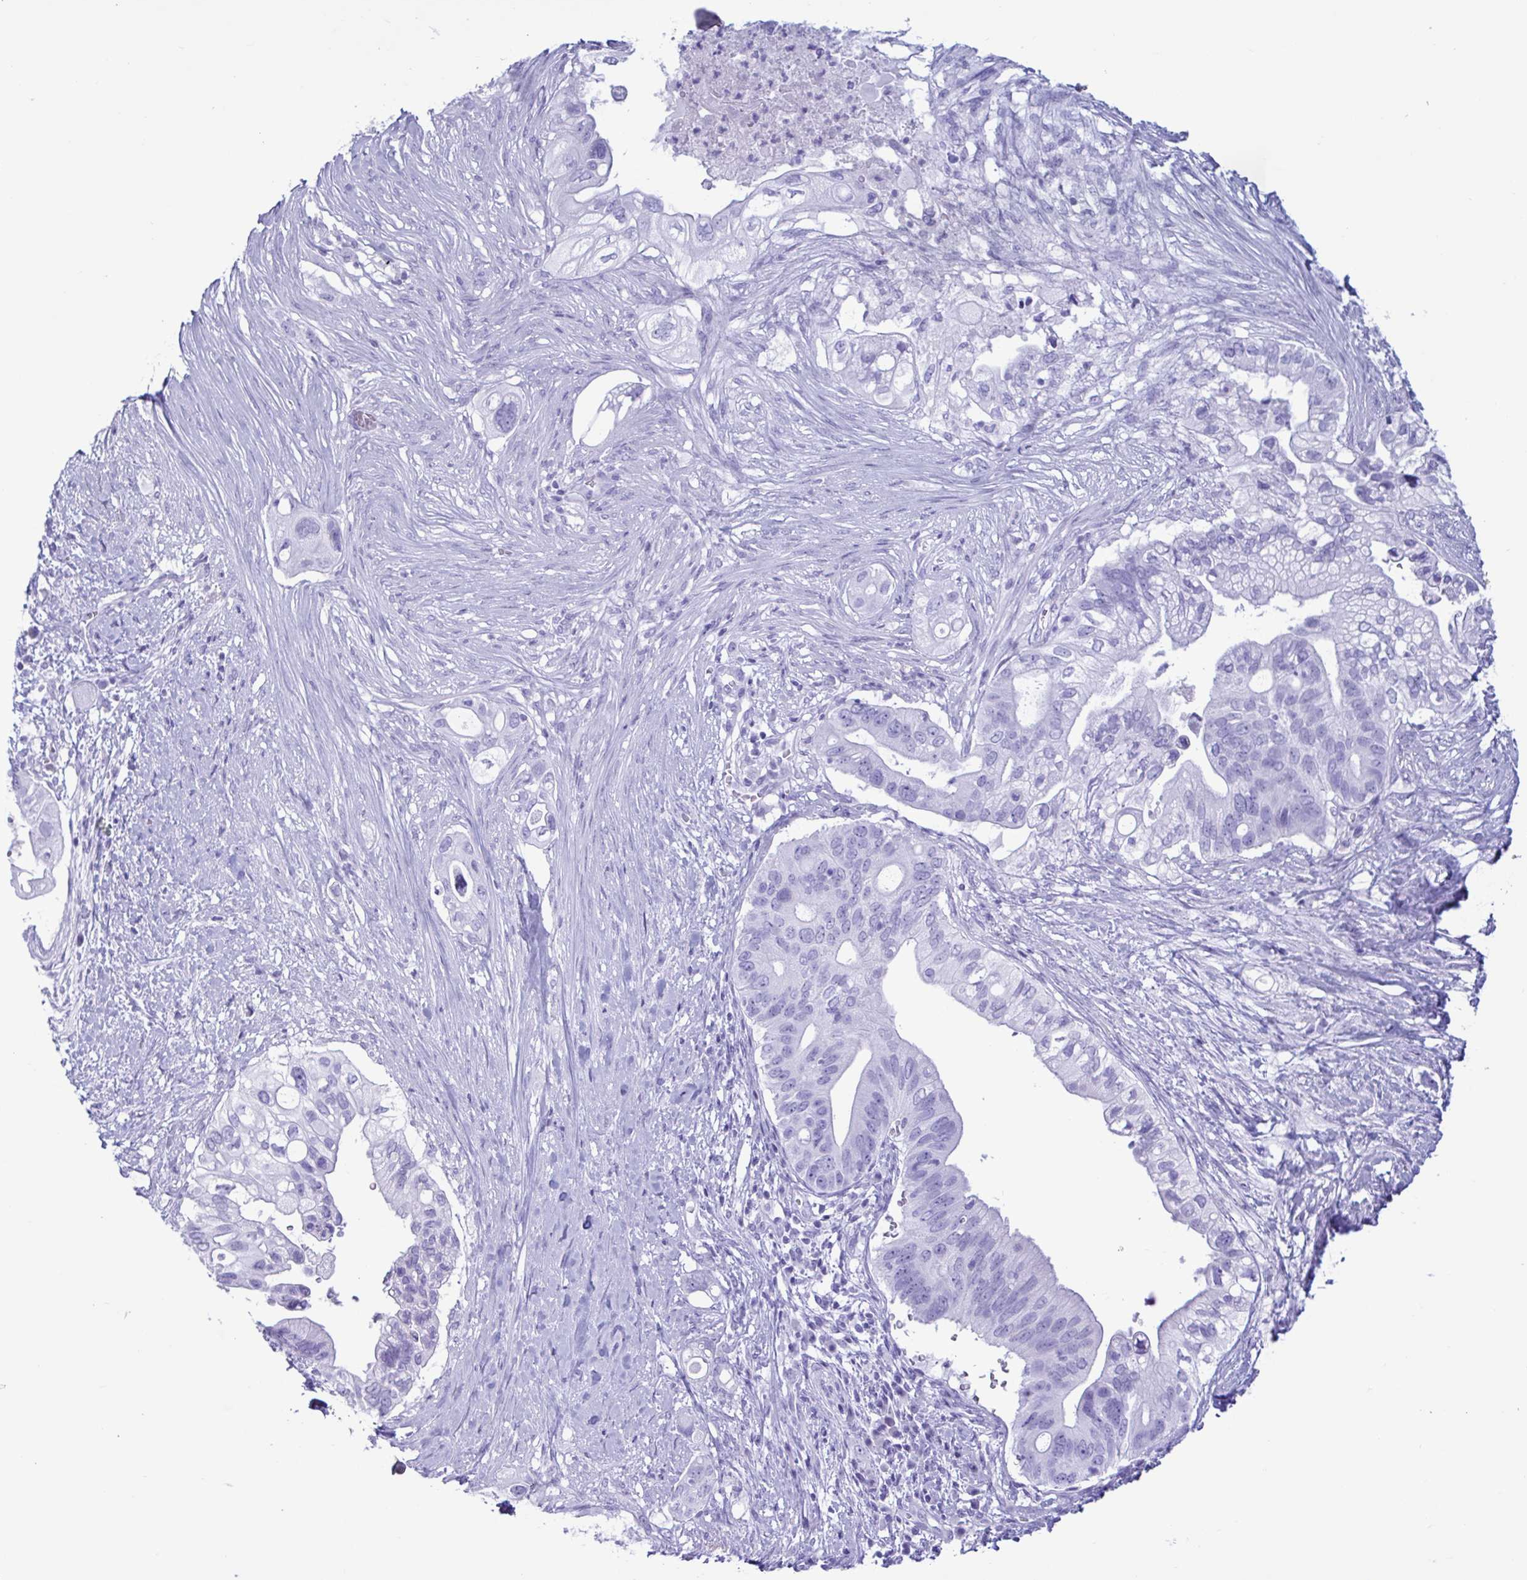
{"staining": {"intensity": "negative", "quantity": "none", "location": "none"}, "tissue": "pancreatic cancer", "cell_type": "Tumor cells", "image_type": "cancer", "snomed": [{"axis": "morphology", "description": "Adenocarcinoma, NOS"}, {"axis": "topography", "description": "Pancreas"}], "caption": "This histopathology image is of pancreatic cancer stained with IHC to label a protein in brown with the nuclei are counter-stained blue. There is no expression in tumor cells.", "gene": "MRGPRG", "patient": {"sex": "female", "age": 72}}